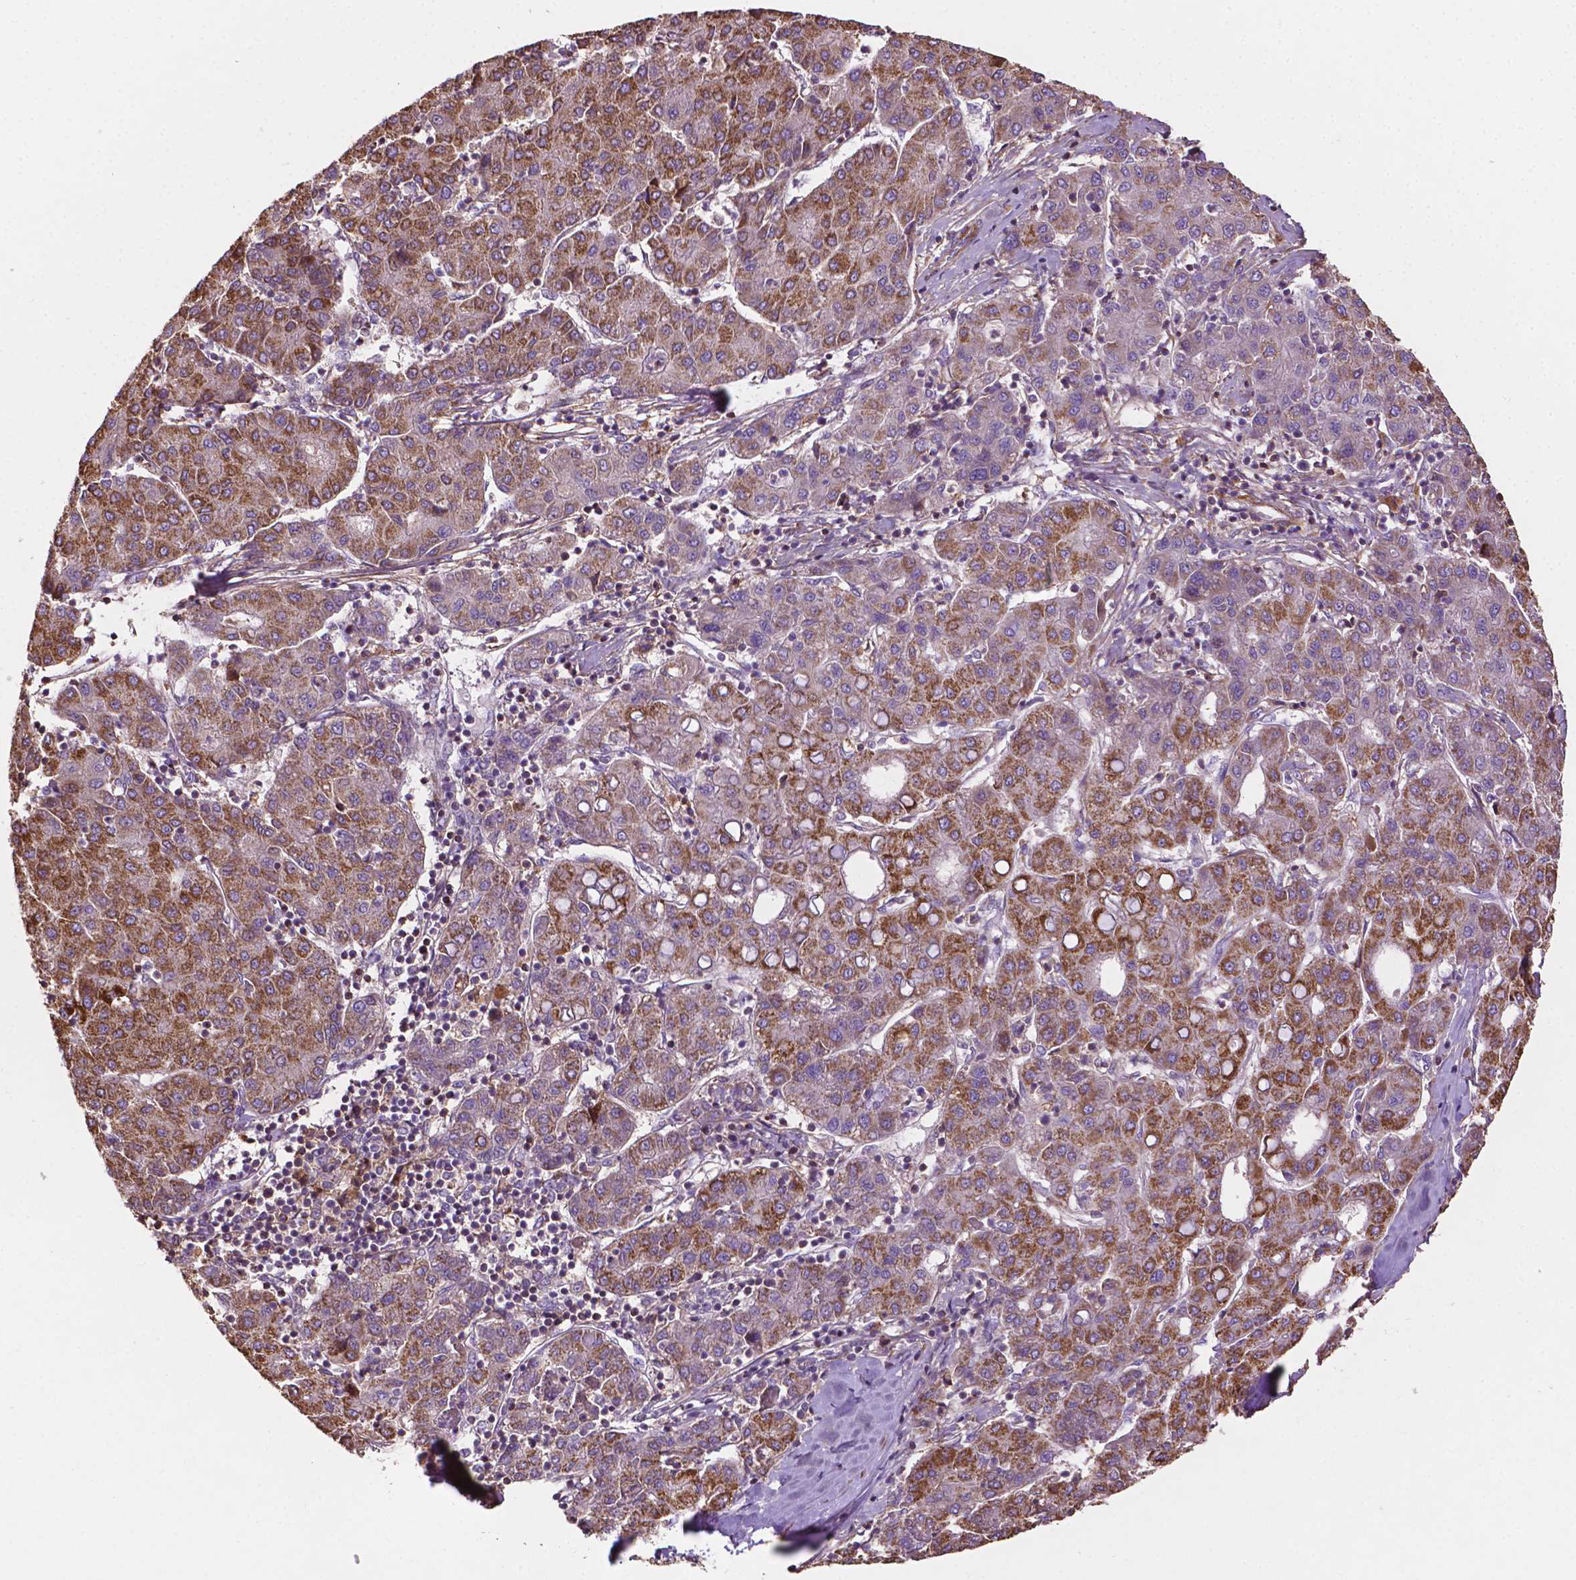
{"staining": {"intensity": "moderate", "quantity": ">75%", "location": "cytoplasmic/membranous"}, "tissue": "liver cancer", "cell_type": "Tumor cells", "image_type": "cancer", "snomed": [{"axis": "morphology", "description": "Carcinoma, Hepatocellular, NOS"}, {"axis": "topography", "description": "Liver"}], "caption": "Immunohistochemical staining of liver hepatocellular carcinoma exhibits medium levels of moderate cytoplasmic/membranous protein positivity in about >75% of tumor cells.", "gene": "LRR1", "patient": {"sex": "male", "age": 65}}